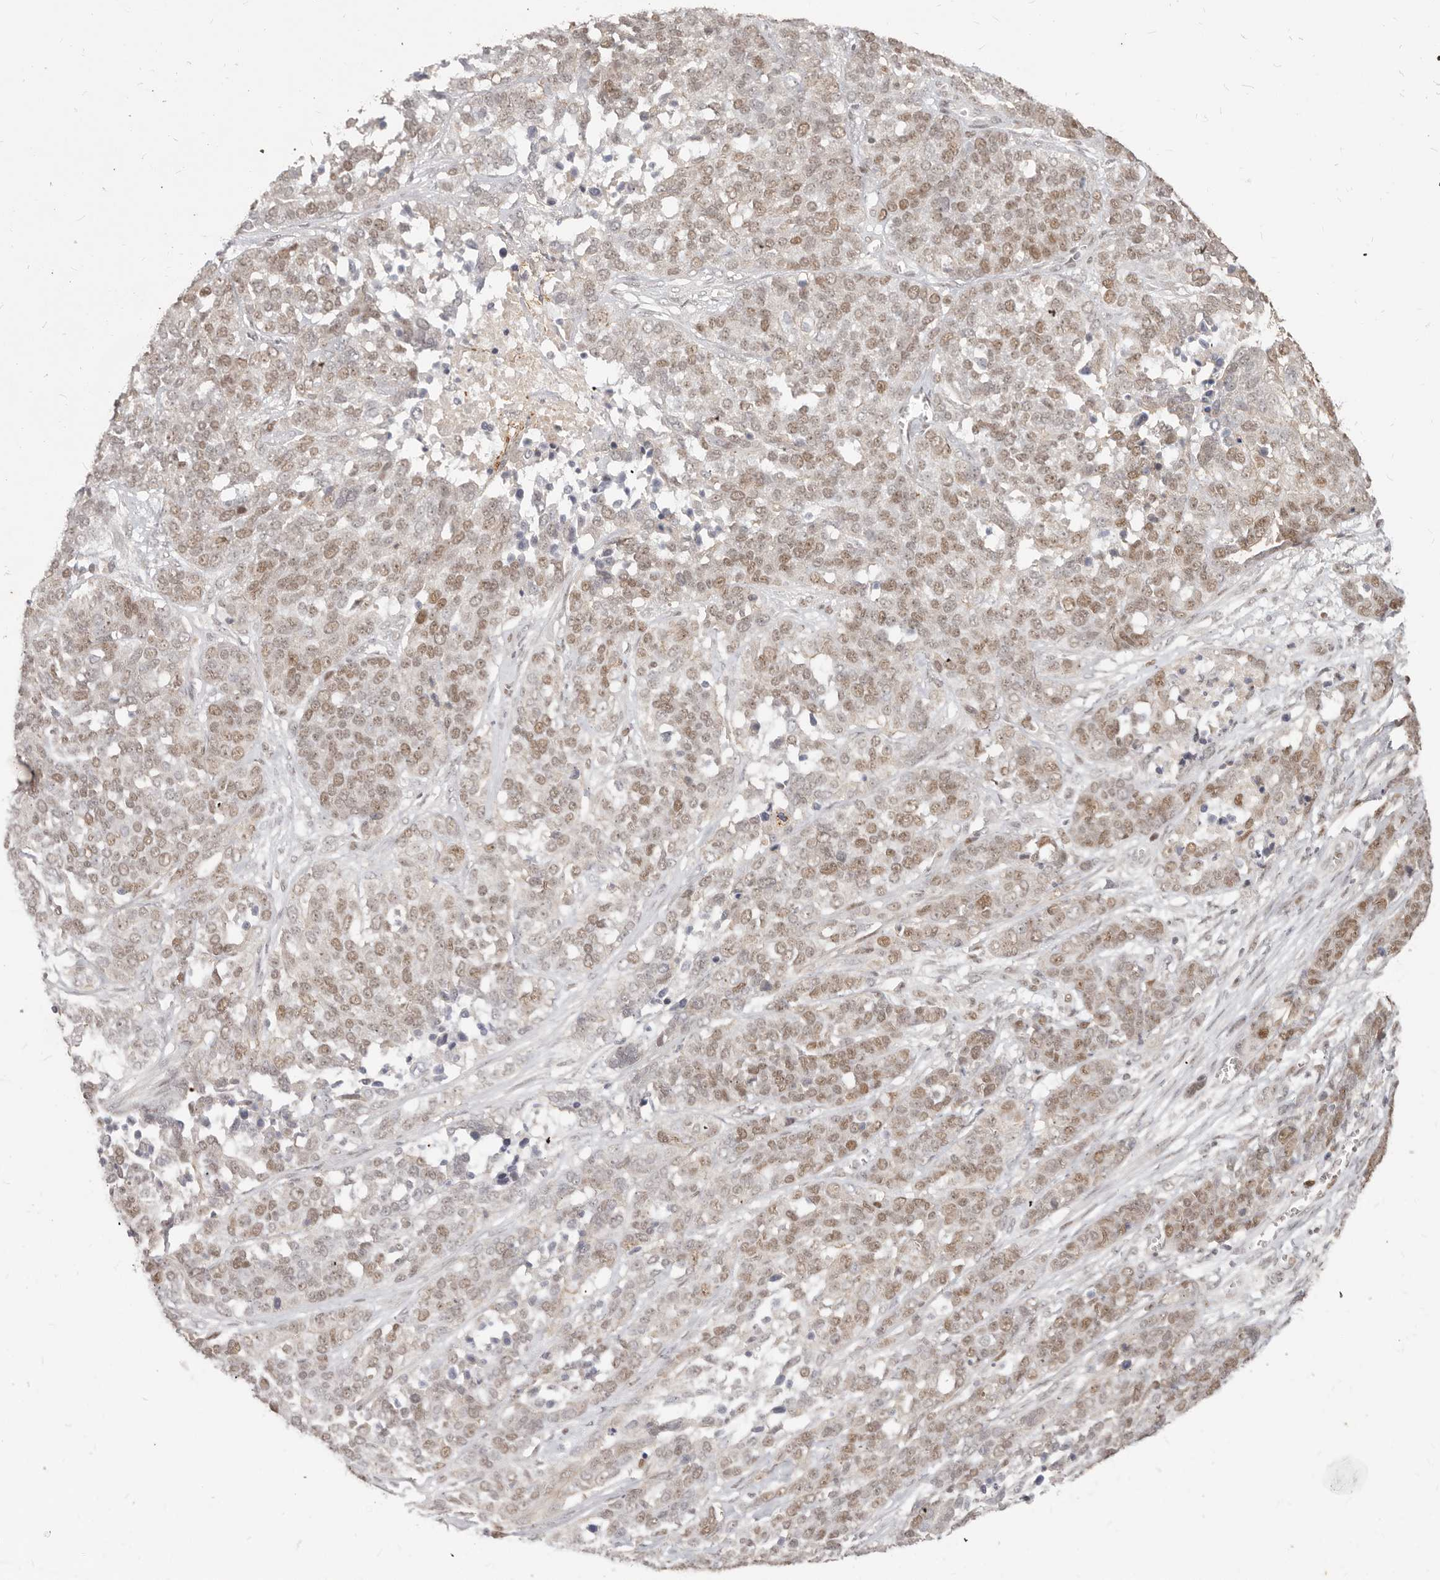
{"staining": {"intensity": "weak", "quantity": ">75%", "location": "nuclear"}, "tissue": "ovarian cancer", "cell_type": "Tumor cells", "image_type": "cancer", "snomed": [{"axis": "morphology", "description": "Cystadenocarcinoma, serous, NOS"}, {"axis": "topography", "description": "Ovary"}], "caption": "Ovarian serous cystadenocarcinoma stained with a protein marker displays weak staining in tumor cells.", "gene": "RFC2", "patient": {"sex": "female", "age": 44}}